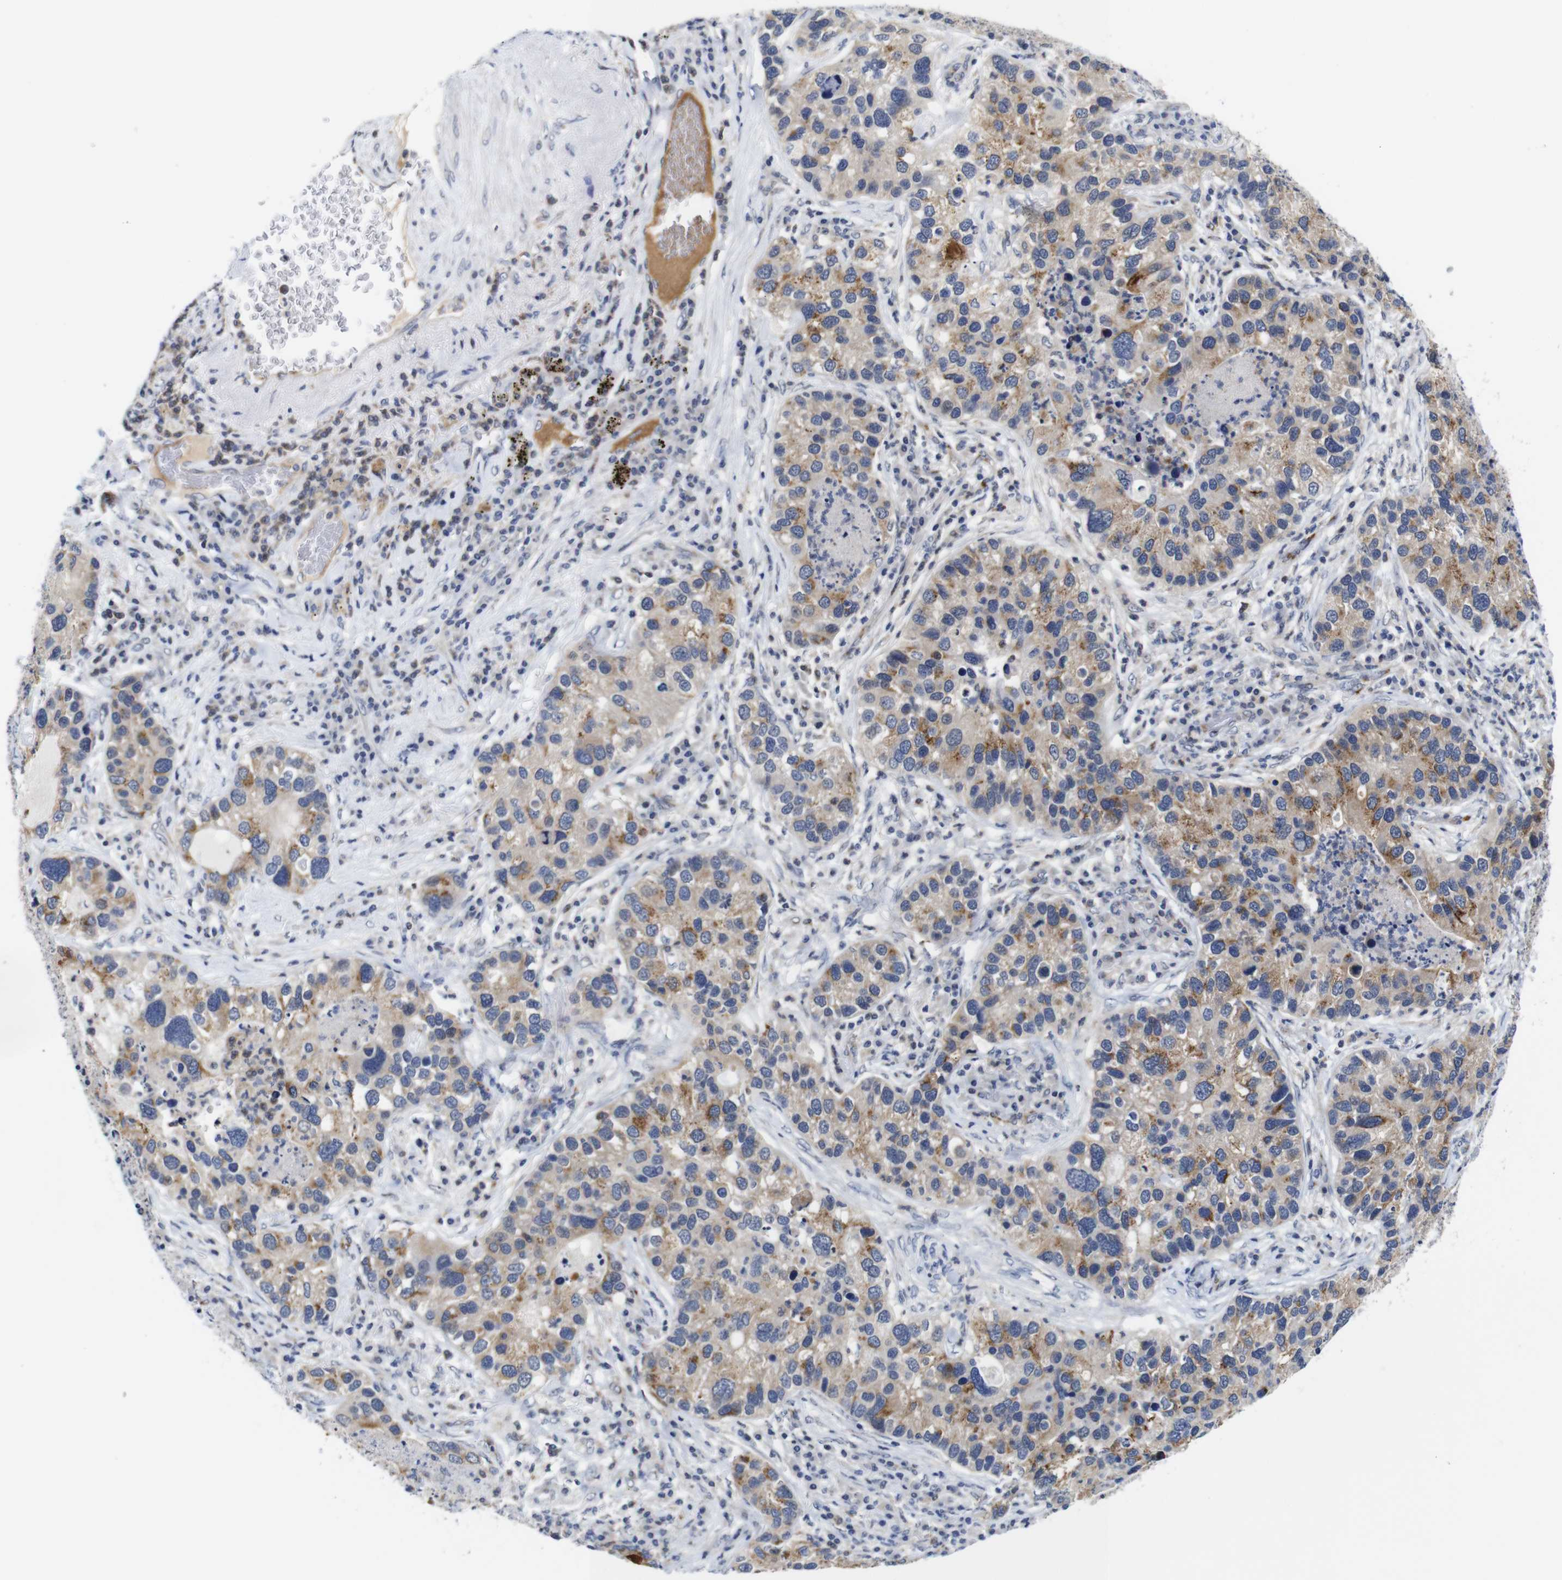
{"staining": {"intensity": "moderate", "quantity": ">75%", "location": "cytoplasmic/membranous"}, "tissue": "lung cancer", "cell_type": "Tumor cells", "image_type": "cancer", "snomed": [{"axis": "morphology", "description": "Normal tissue, NOS"}, {"axis": "morphology", "description": "Adenocarcinoma, NOS"}, {"axis": "topography", "description": "Bronchus"}, {"axis": "topography", "description": "Lung"}], "caption": "Lung cancer stained with a protein marker demonstrates moderate staining in tumor cells.", "gene": "FURIN", "patient": {"sex": "male", "age": 54}}